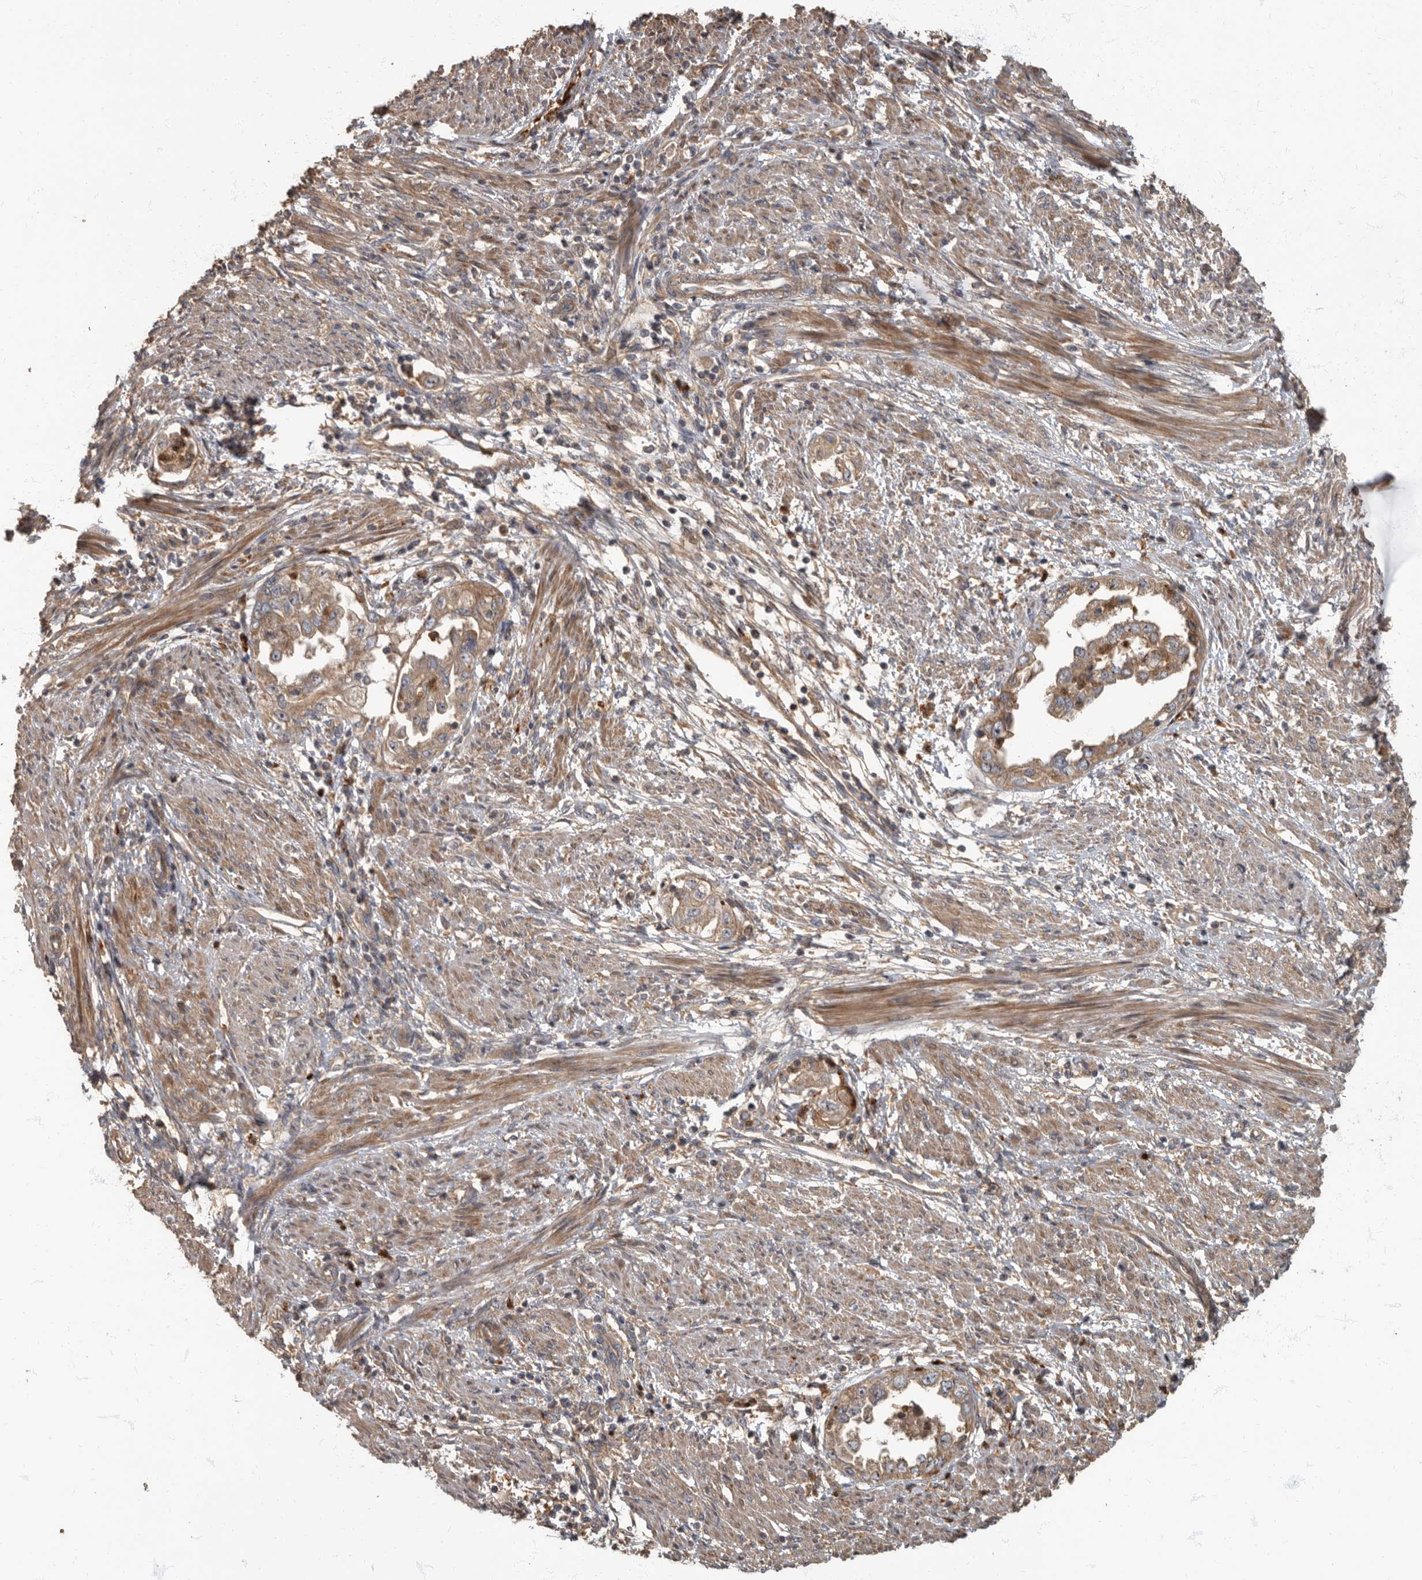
{"staining": {"intensity": "moderate", "quantity": ">75%", "location": "cytoplasmic/membranous"}, "tissue": "endometrial cancer", "cell_type": "Tumor cells", "image_type": "cancer", "snomed": [{"axis": "morphology", "description": "Adenocarcinoma, NOS"}, {"axis": "topography", "description": "Endometrium"}], "caption": "Tumor cells reveal medium levels of moderate cytoplasmic/membranous expression in about >75% of cells in human endometrial cancer (adenocarcinoma). (DAB (3,3'-diaminobenzidine) = brown stain, brightfield microscopy at high magnification).", "gene": "DAAM1", "patient": {"sex": "female", "age": 85}}